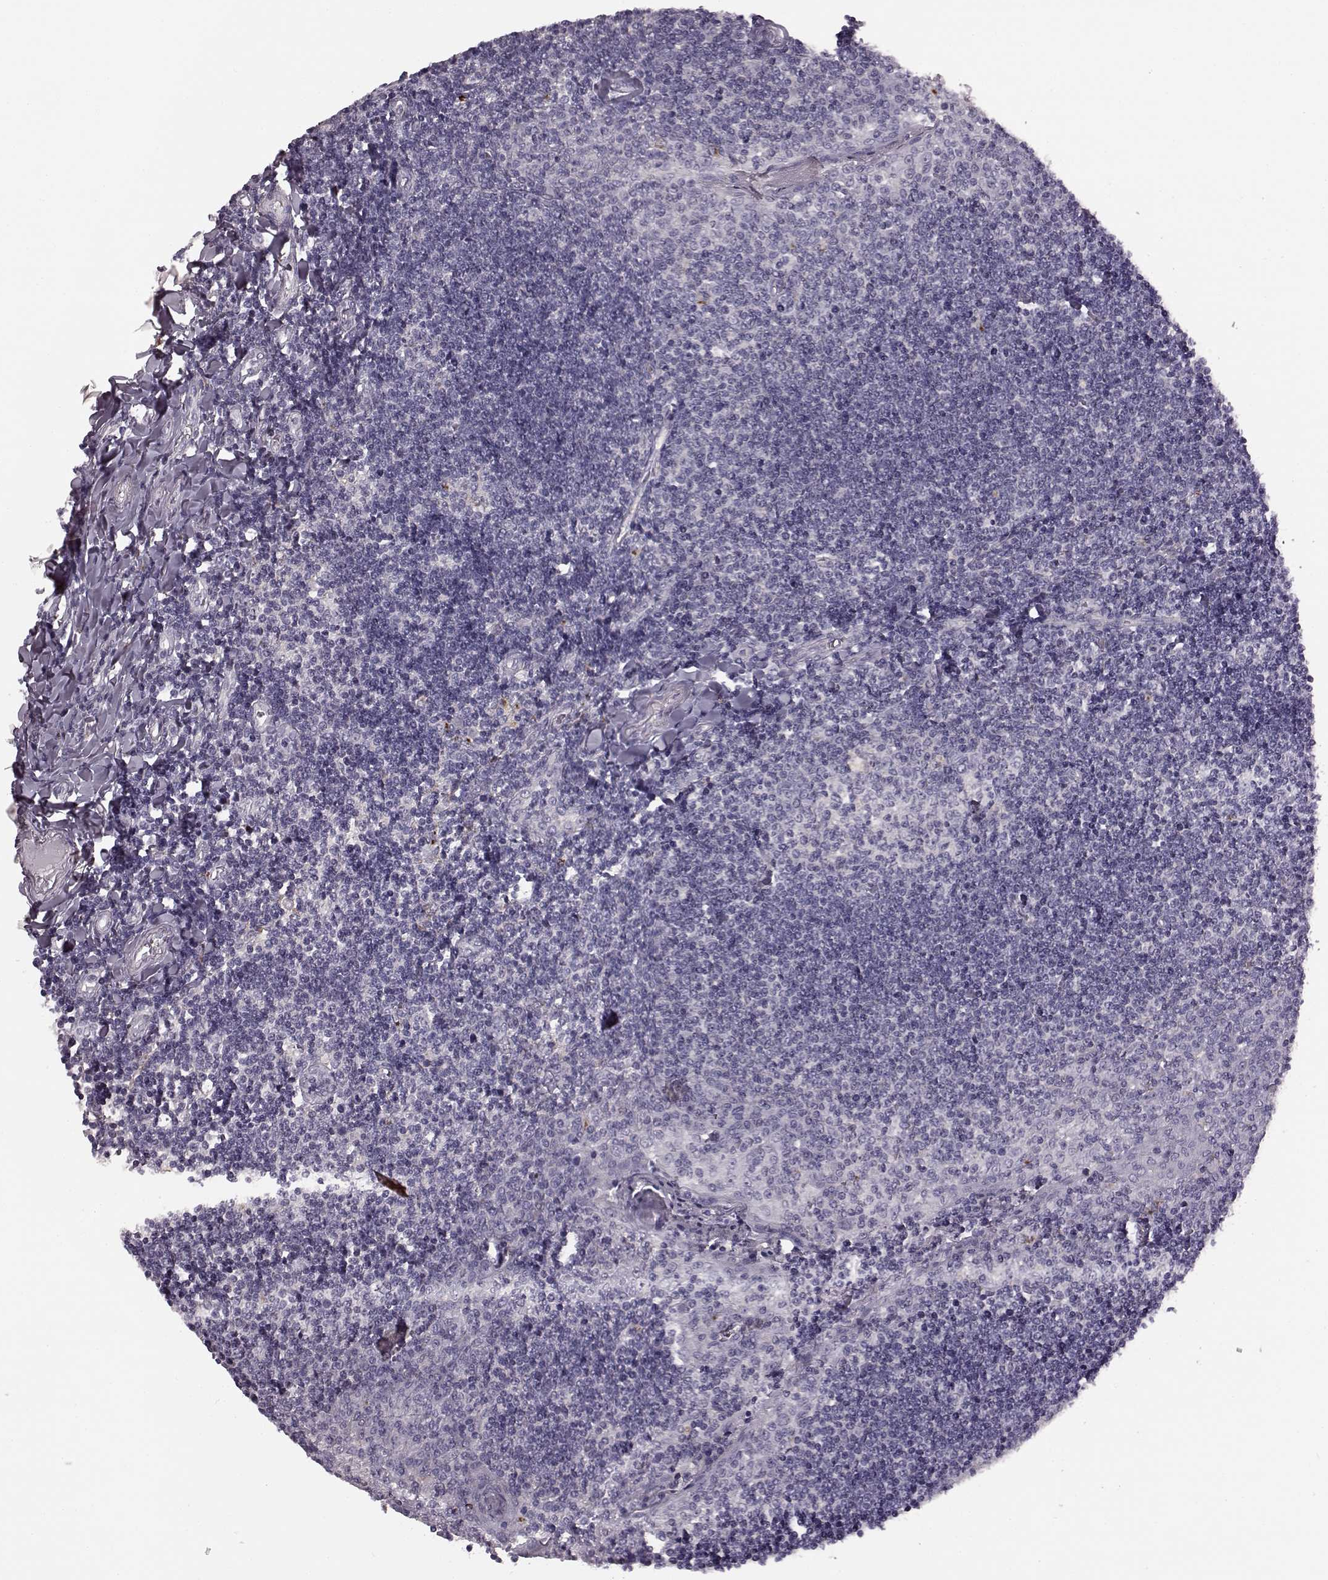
{"staining": {"intensity": "negative", "quantity": "none", "location": "none"}, "tissue": "tonsil", "cell_type": "Germinal center cells", "image_type": "normal", "snomed": [{"axis": "morphology", "description": "Normal tissue, NOS"}, {"axis": "topography", "description": "Tonsil"}], "caption": "Germinal center cells show no significant protein staining in unremarkable tonsil. The staining was performed using DAB to visualize the protein expression in brown, while the nuclei were stained in blue with hematoxylin (Magnification: 20x).", "gene": "SNTG1", "patient": {"sex": "female", "age": 12}}